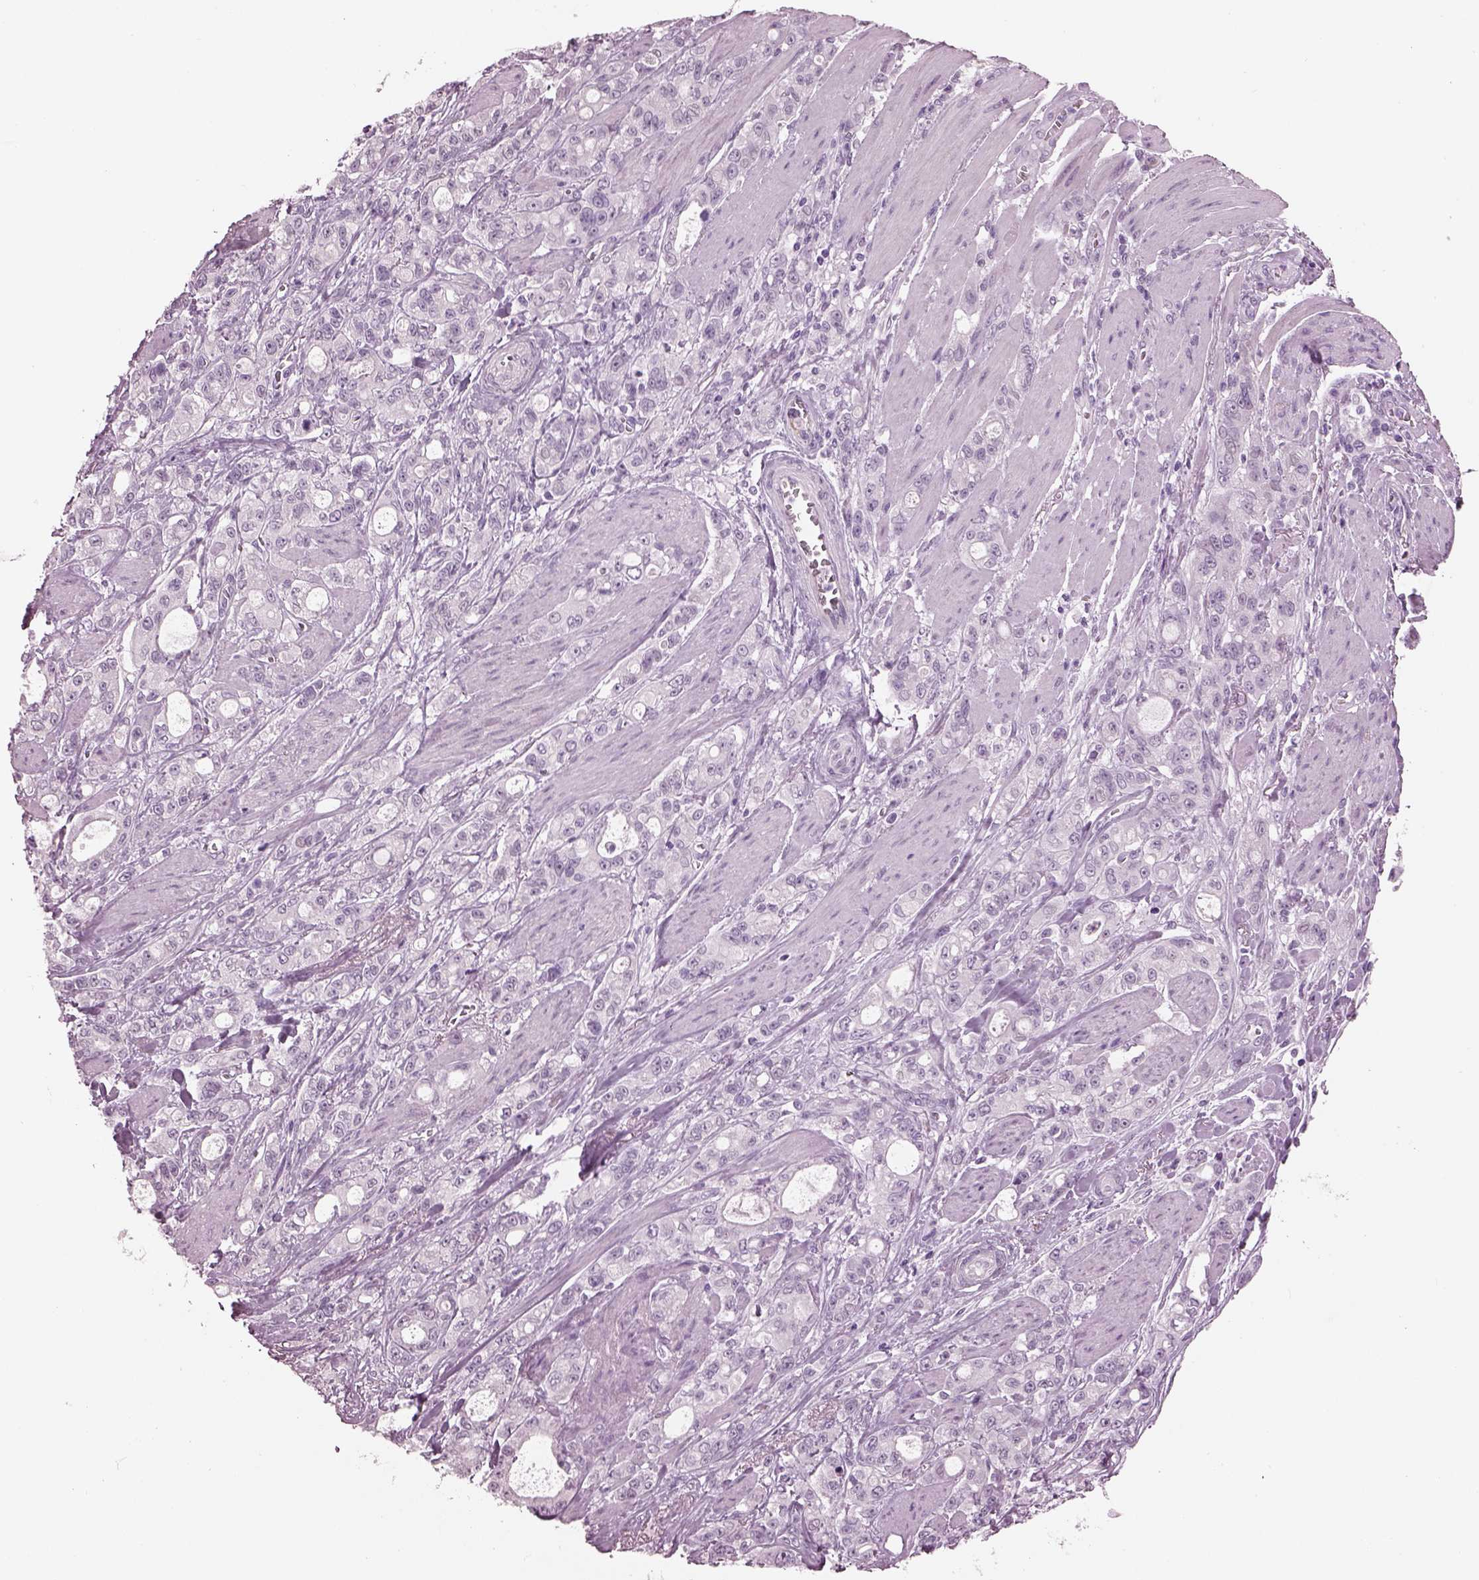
{"staining": {"intensity": "negative", "quantity": "none", "location": "none"}, "tissue": "stomach cancer", "cell_type": "Tumor cells", "image_type": "cancer", "snomed": [{"axis": "morphology", "description": "Adenocarcinoma, NOS"}, {"axis": "topography", "description": "Stomach"}], "caption": "Stomach cancer (adenocarcinoma) was stained to show a protein in brown. There is no significant staining in tumor cells.", "gene": "CYLC1", "patient": {"sex": "male", "age": 63}}